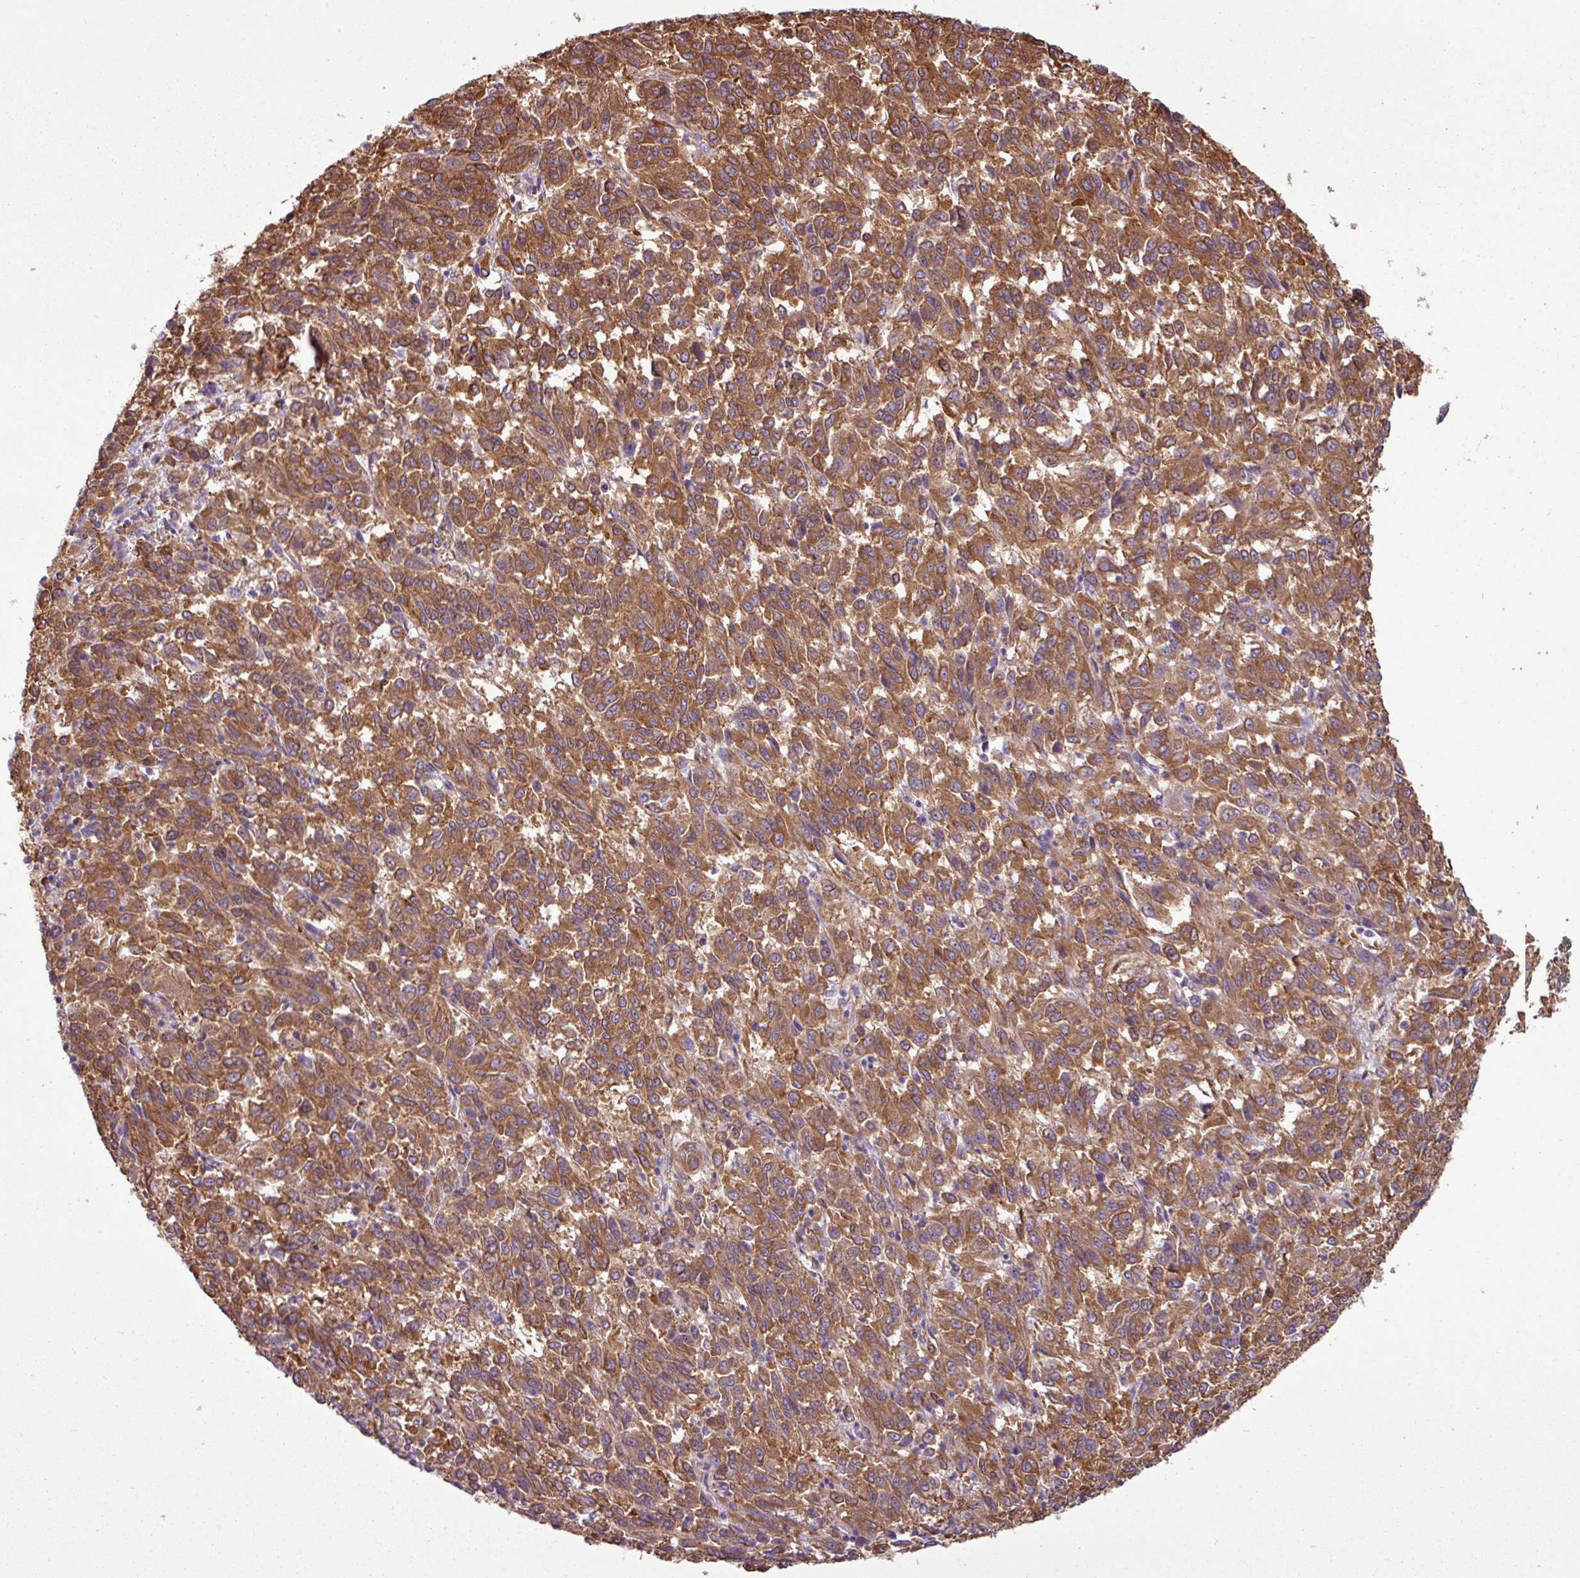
{"staining": {"intensity": "strong", "quantity": ">75%", "location": "cytoplasmic/membranous"}, "tissue": "melanoma", "cell_type": "Tumor cells", "image_type": "cancer", "snomed": [{"axis": "morphology", "description": "Malignant melanoma, Metastatic site"}, {"axis": "topography", "description": "Lung"}], "caption": "Strong cytoplasmic/membranous protein positivity is identified in approximately >75% of tumor cells in malignant melanoma (metastatic site).", "gene": "PACSIN2", "patient": {"sex": "male", "age": 64}}